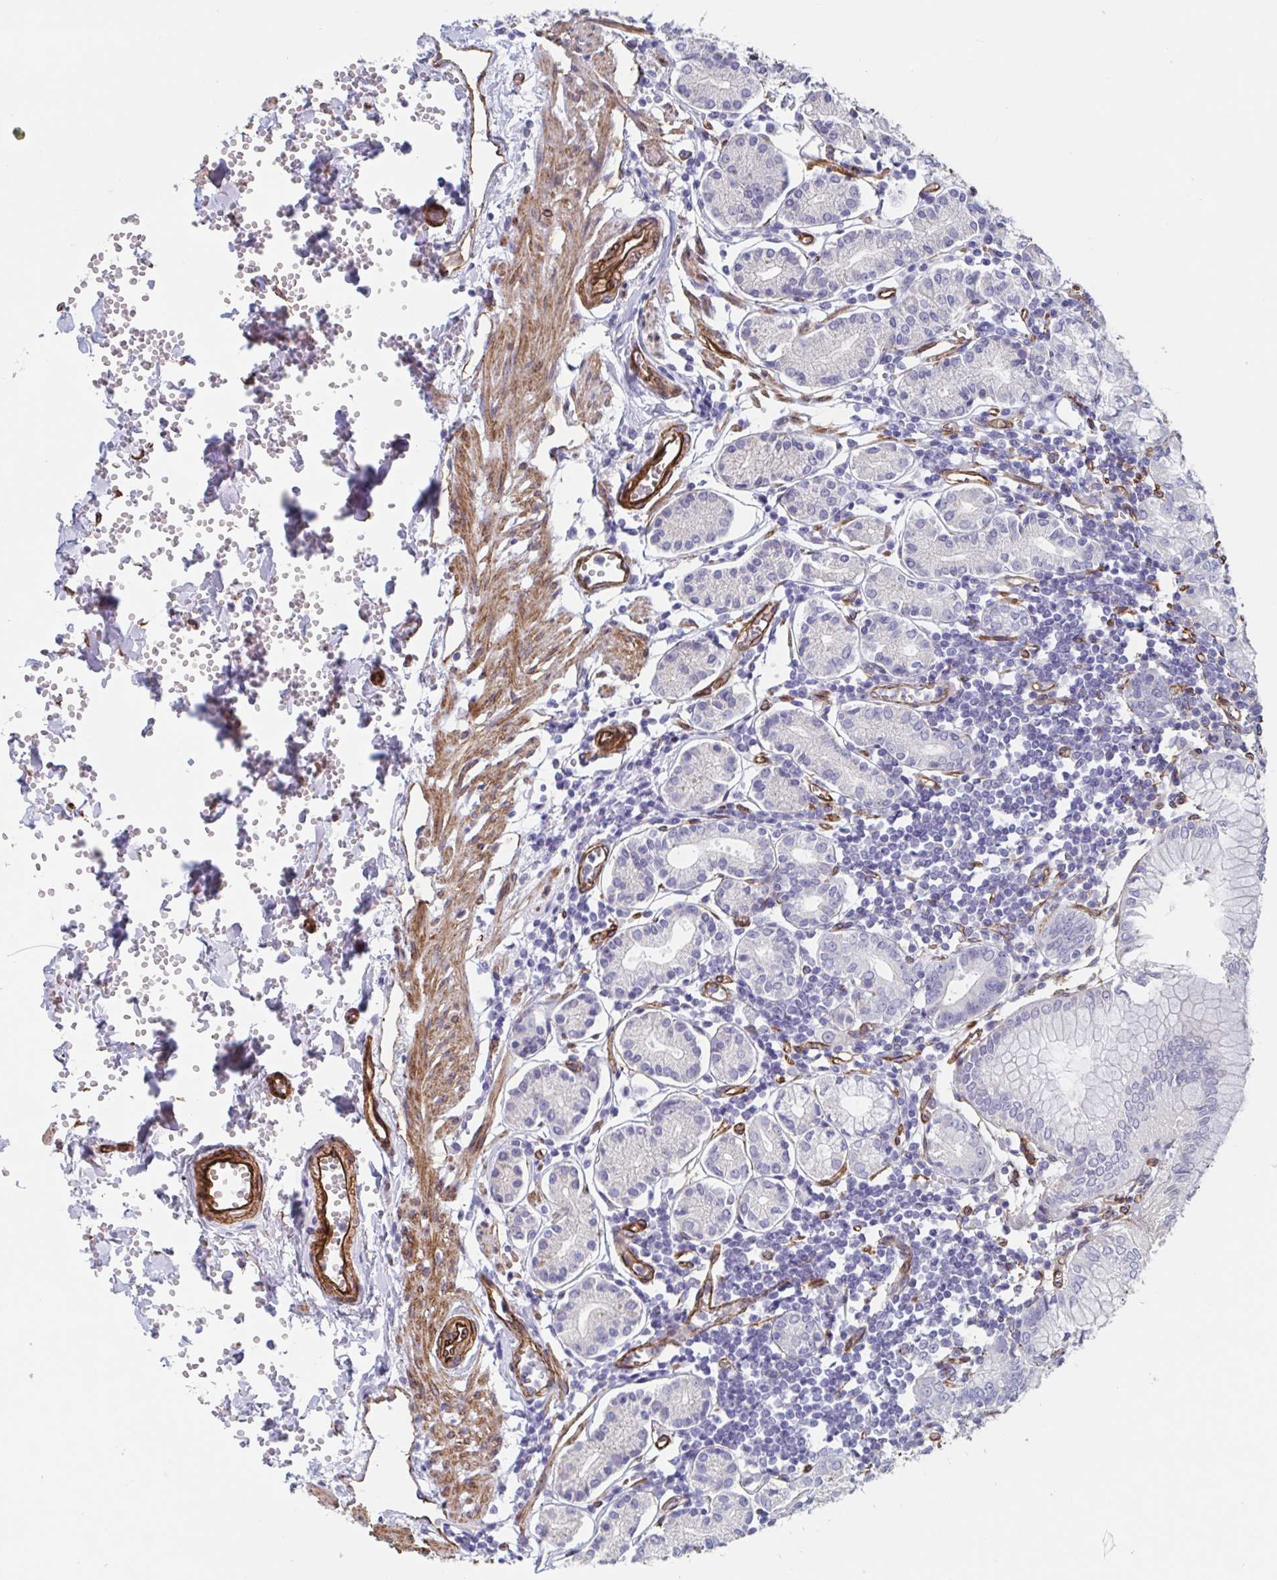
{"staining": {"intensity": "negative", "quantity": "none", "location": "none"}, "tissue": "stomach", "cell_type": "Glandular cells", "image_type": "normal", "snomed": [{"axis": "morphology", "description": "Normal tissue, NOS"}, {"axis": "topography", "description": "Stomach"}], "caption": "This is an IHC histopathology image of normal human stomach. There is no expression in glandular cells.", "gene": "CITED4", "patient": {"sex": "female", "age": 62}}